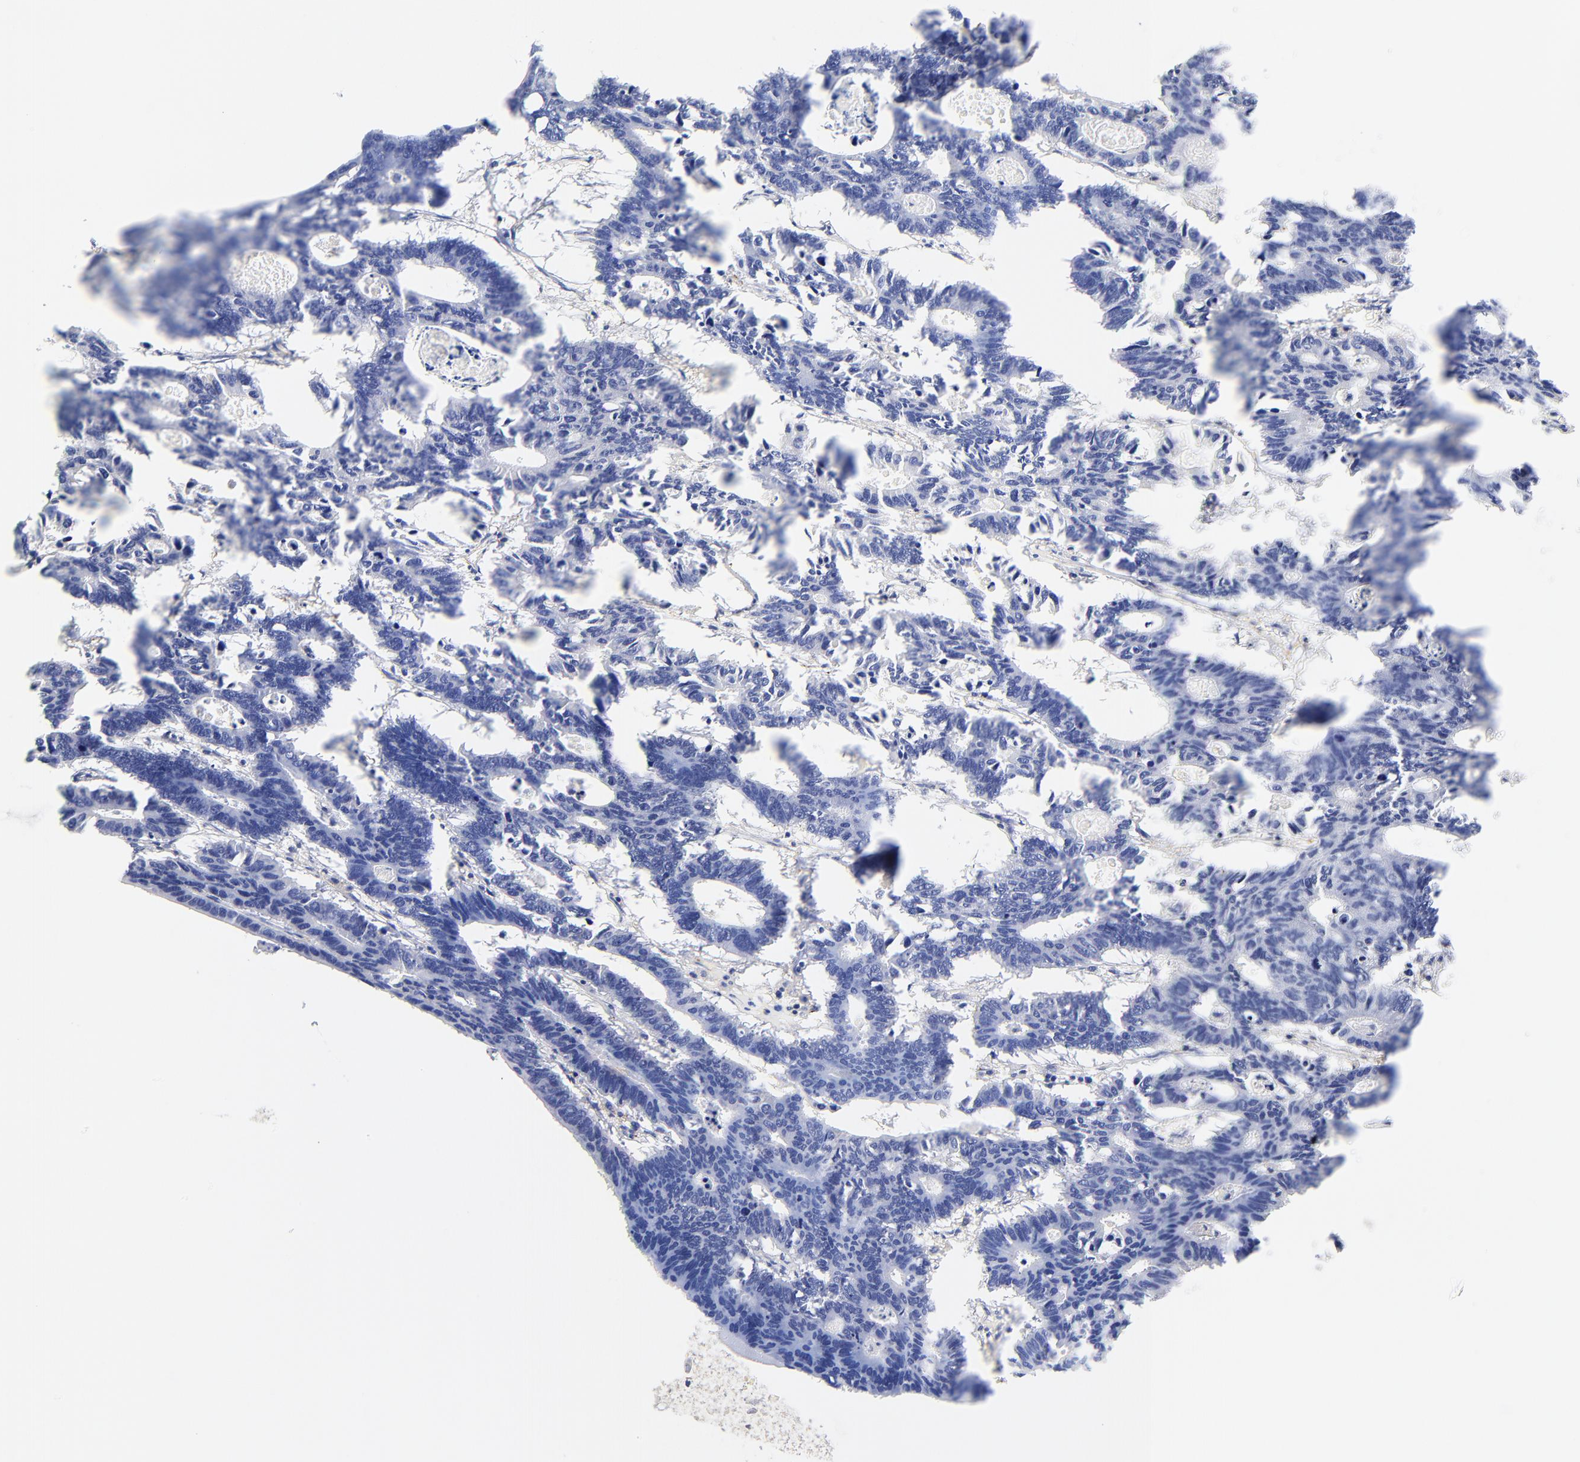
{"staining": {"intensity": "negative", "quantity": "none", "location": "none"}, "tissue": "colorectal cancer", "cell_type": "Tumor cells", "image_type": "cancer", "snomed": [{"axis": "morphology", "description": "Adenocarcinoma, NOS"}, {"axis": "topography", "description": "Colon"}], "caption": "This is an IHC photomicrograph of colorectal cancer (adenocarcinoma). There is no staining in tumor cells.", "gene": "MDGA2", "patient": {"sex": "female", "age": 55}}